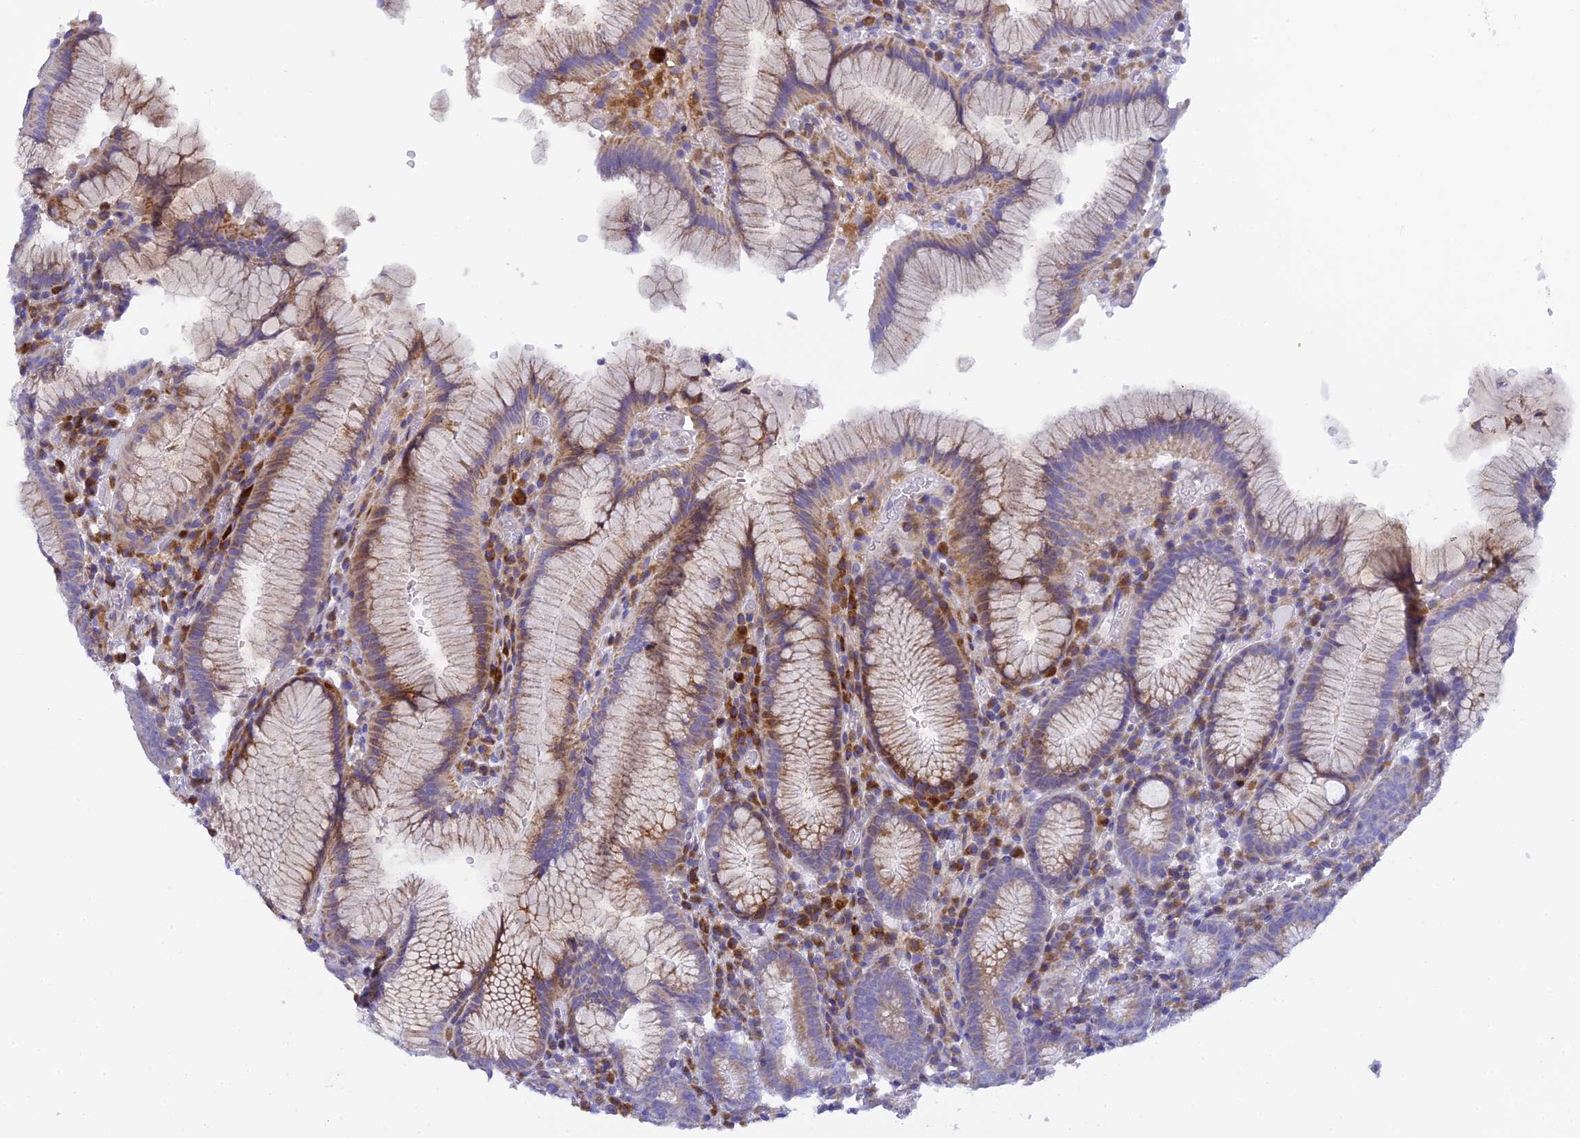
{"staining": {"intensity": "moderate", "quantity": "25%-75%", "location": "cytoplasmic/membranous"}, "tissue": "stomach", "cell_type": "Glandular cells", "image_type": "normal", "snomed": [{"axis": "morphology", "description": "Normal tissue, NOS"}, {"axis": "topography", "description": "Stomach"}], "caption": "A medium amount of moderate cytoplasmic/membranous staining is identified in about 25%-75% of glandular cells in normal stomach. Immunohistochemistry stains the protein in brown and the nuclei are stained blue.", "gene": "CLCN7", "patient": {"sex": "male", "age": 55}}